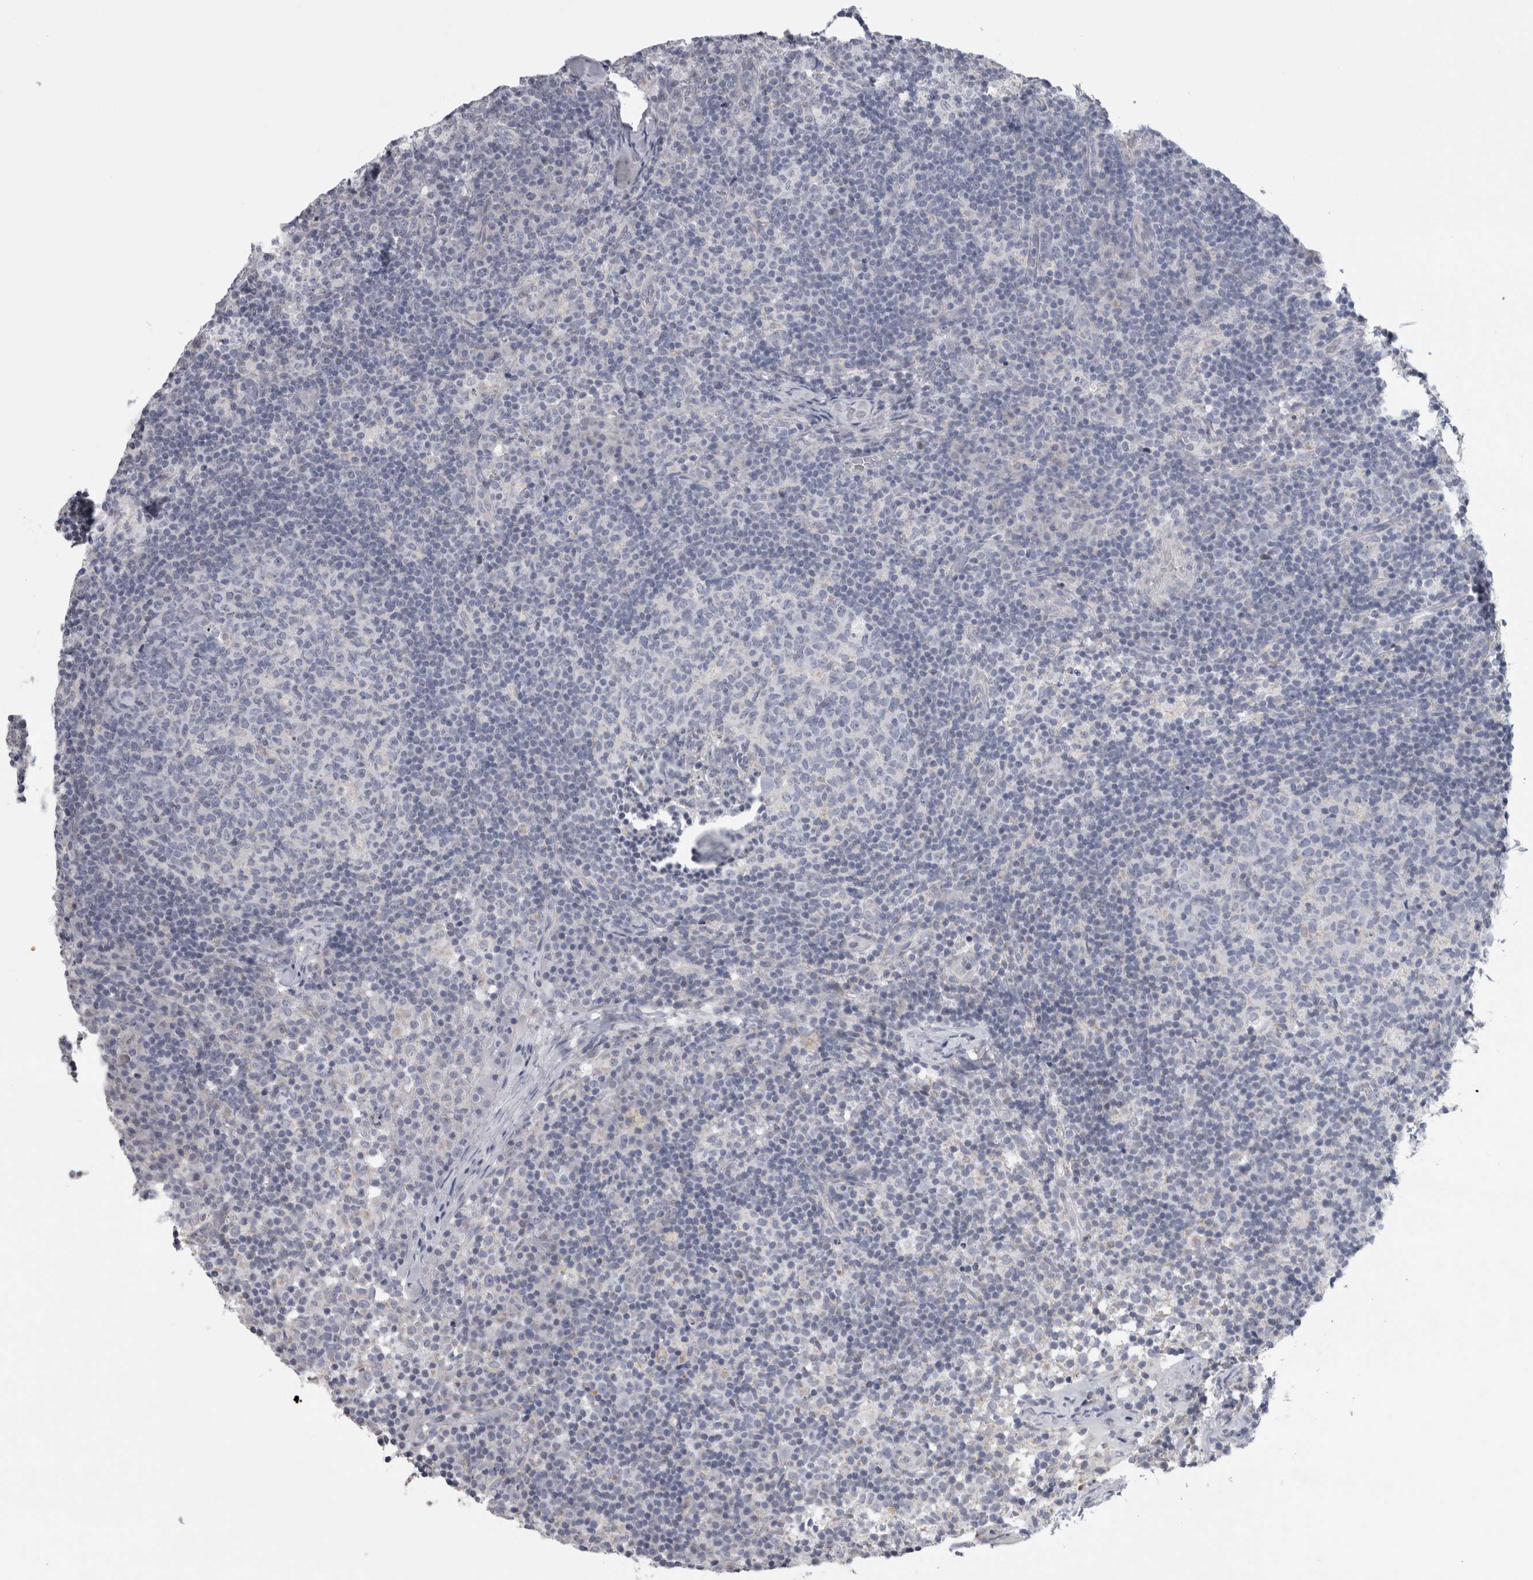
{"staining": {"intensity": "negative", "quantity": "none", "location": "none"}, "tissue": "lymph node", "cell_type": "Germinal center cells", "image_type": "normal", "snomed": [{"axis": "morphology", "description": "Normal tissue, NOS"}, {"axis": "morphology", "description": "Inflammation, NOS"}, {"axis": "topography", "description": "Lymph node"}], "caption": "DAB immunohistochemical staining of unremarkable human lymph node demonstrates no significant expression in germinal center cells.", "gene": "DHRS4", "patient": {"sex": "male", "age": 55}}